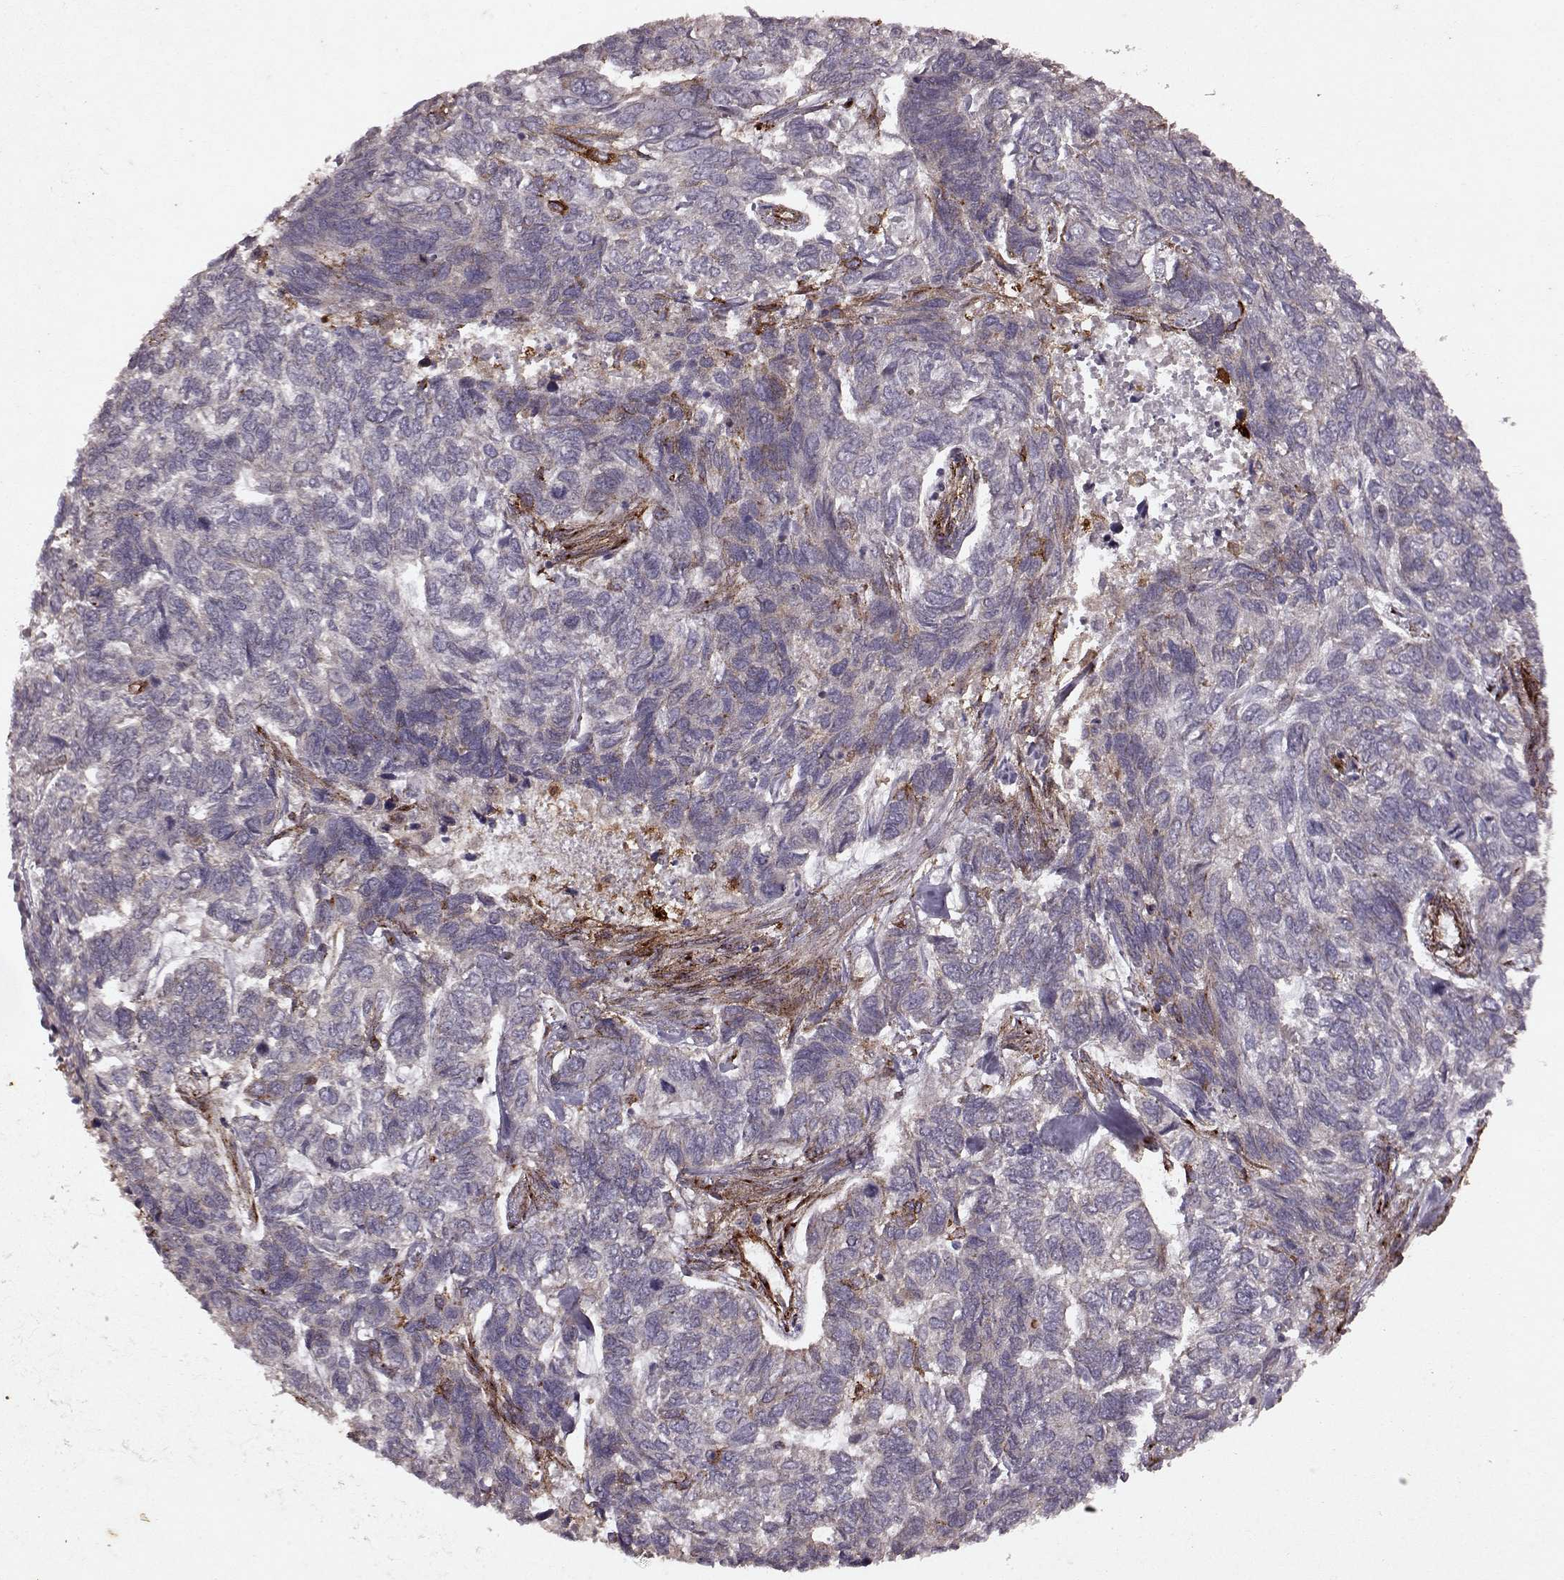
{"staining": {"intensity": "negative", "quantity": "none", "location": "none"}, "tissue": "skin cancer", "cell_type": "Tumor cells", "image_type": "cancer", "snomed": [{"axis": "morphology", "description": "Basal cell carcinoma"}, {"axis": "topography", "description": "Skin"}], "caption": "High magnification brightfield microscopy of skin cancer stained with DAB (3,3'-diaminobenzidine) (brown) and counterstained with hematoxylin (blue): tumor cells show no significant staining. (DAB immunohistochemistry (IHC), high magnification).", "gene": "FXN", "patient": {"sex": "female", "age": 65}}